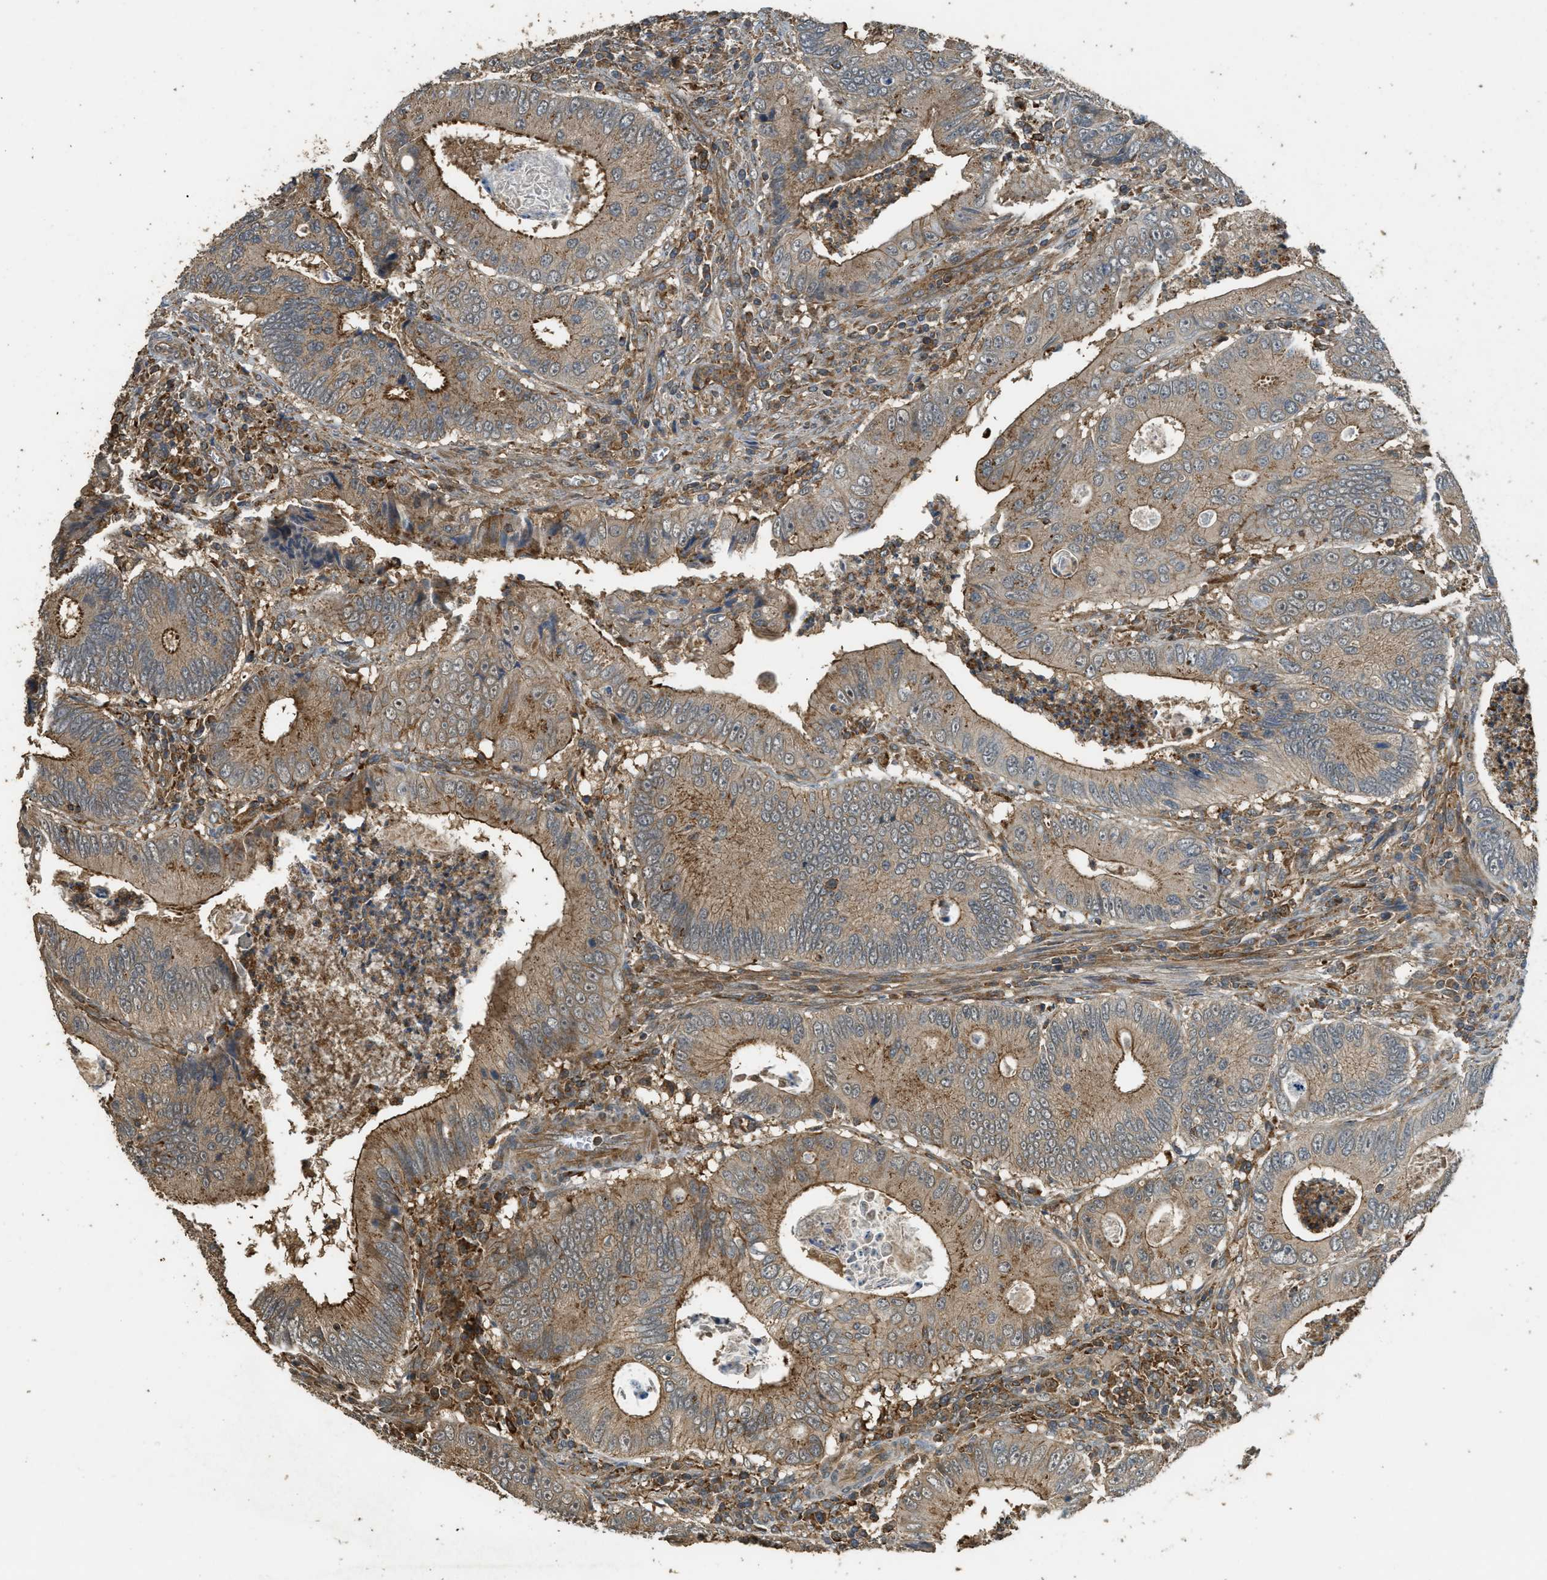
{"staining": {"intensity": "moderate", "quantity": ">75%", "location": "cytoplasmic/membranous"}, "tissue": "colorectal cancer", "cell_type": "Tumor cells", "image_type": "cancer", "snomed": [{"axis": "morphology", "description": "Inflammation, NOS"}, {"axis": "morphology", "description": "Adenocarcinoma, NOS"}, {"axis": "topography", "description": "Colon"}], "caption": "About >75% of tumor cells in colorectal cancer reveal moderate cytoplasmic/membranous protein expression as visualized by brown immunohistochemical staining.", "gene": "PPP6R3", "patient": {"sex": "male", "age": 72}}